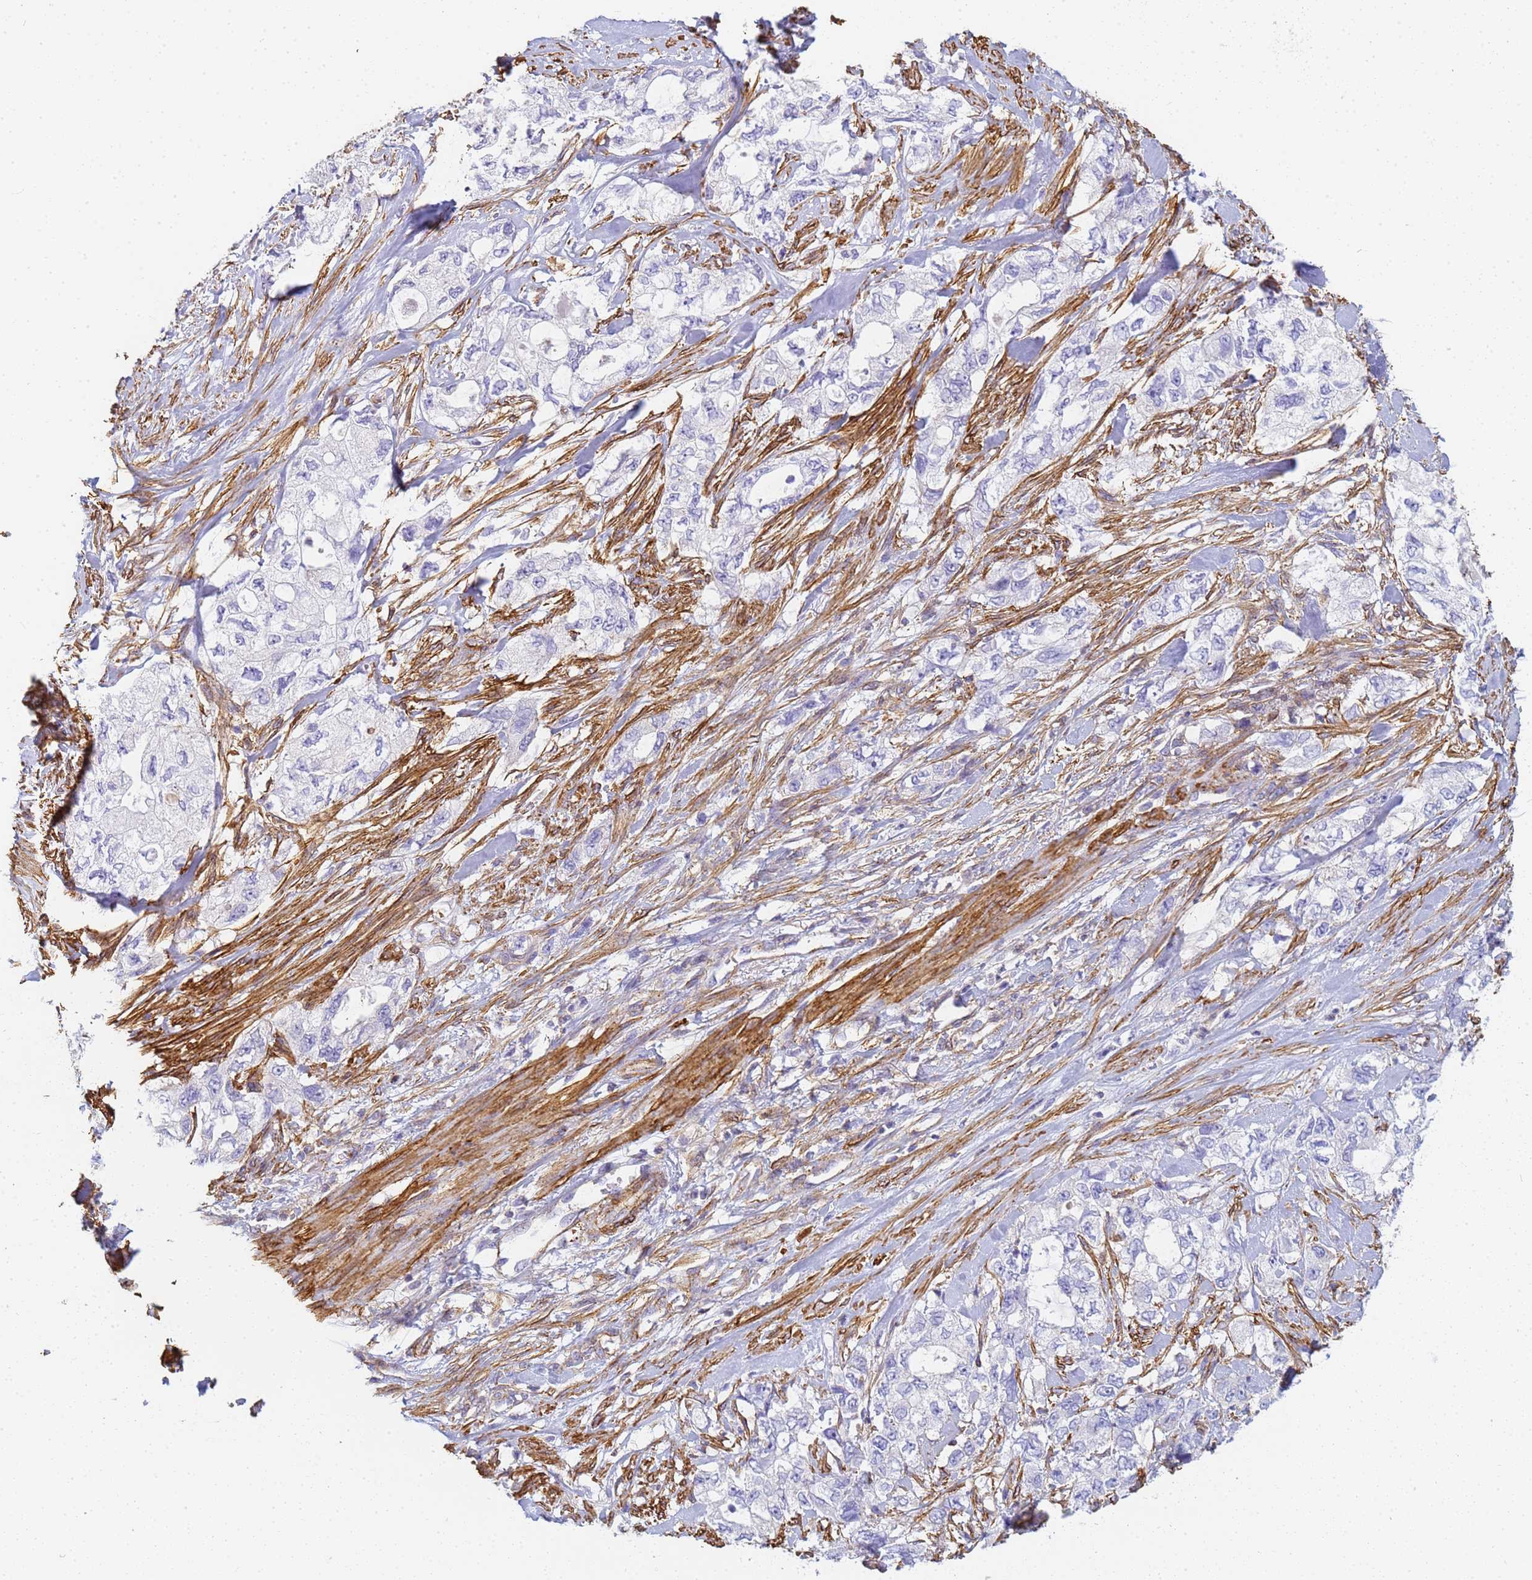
{"staining": {"intensity": "negative", "quantity": "none", "location": "none"}, "tissue": "pancreatic cancer", "cell_type": "Tumor cells", "image_type": "cancer", "snomed": [{"axis": "morphology", "description": "Adenocarcinoma, NOS"}, {"axis": "topography", "description": "Pancreas"}], "caption": "Protein analysis of pancreatic cancer (adenocarcinoma) demonstrates no significant staining in tumor cells. (Stains: DAB (3,3'-diaminobenzidine) immunohistochemistry (IHC) with hematoxylin counter stain, Microscopy: brightfield microscopy at high magnification).", "gene": "TPM1", "patient": {"sex": "female", "age": 73}}